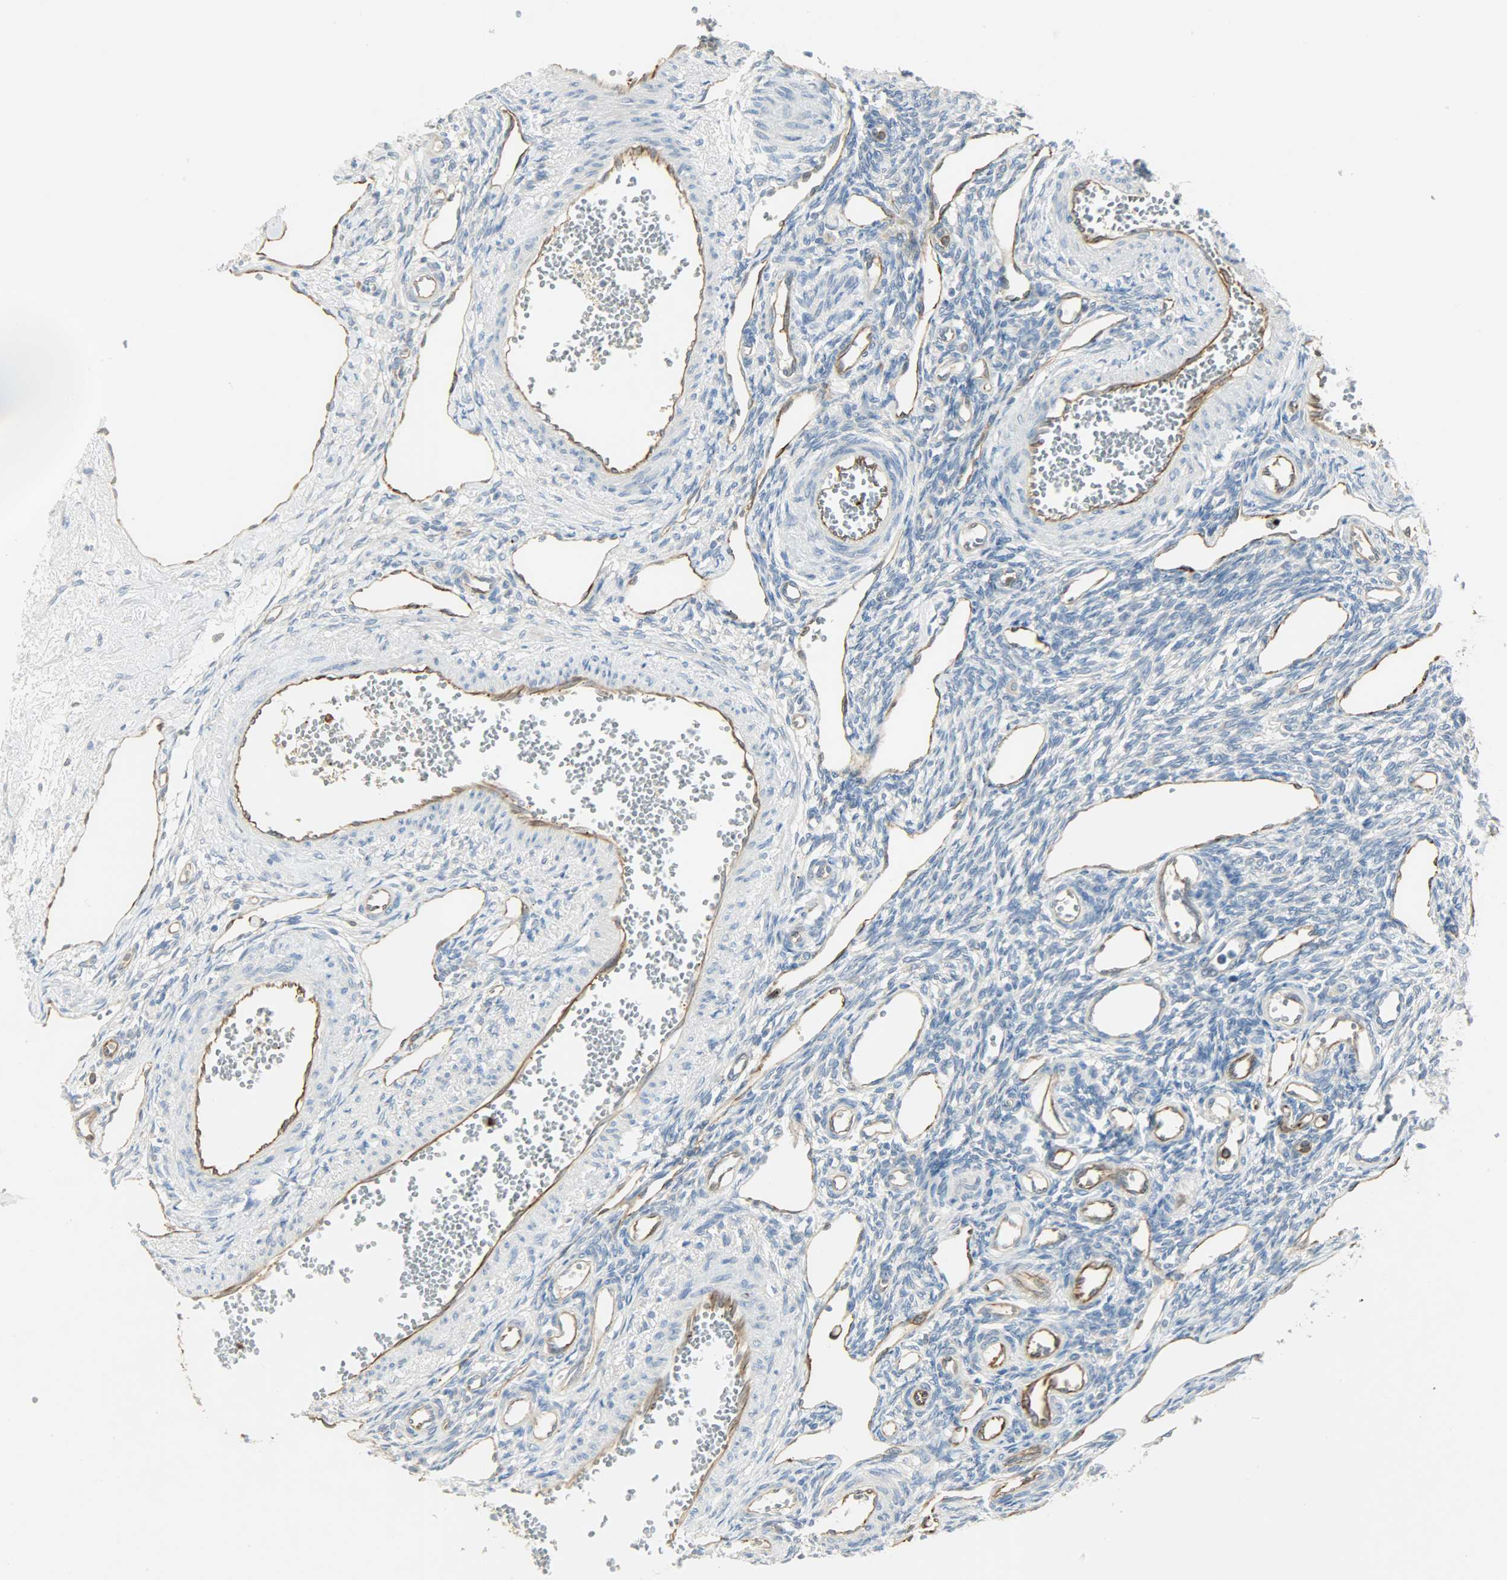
{"staining": {"intensity": "negative", "quantity": "none", "location": "none"}, "tissue": "ovary", "cell_type": "Ovarian stroma cells", "image_type": "normal", "snomed": [{"axis": "morphology", "description": "Normal tissue, NOS"}, {"axis": "topography", "description": "Ovary"}], "caption": "This histopathology image is of benign ovary stained with IHC to label a protein in brown with the nuclei are counter-stained blue. There is no positivity in ovarian stroma cells.", "gene": "WARS1", "patient": {"sex": "female", "age": 33}}